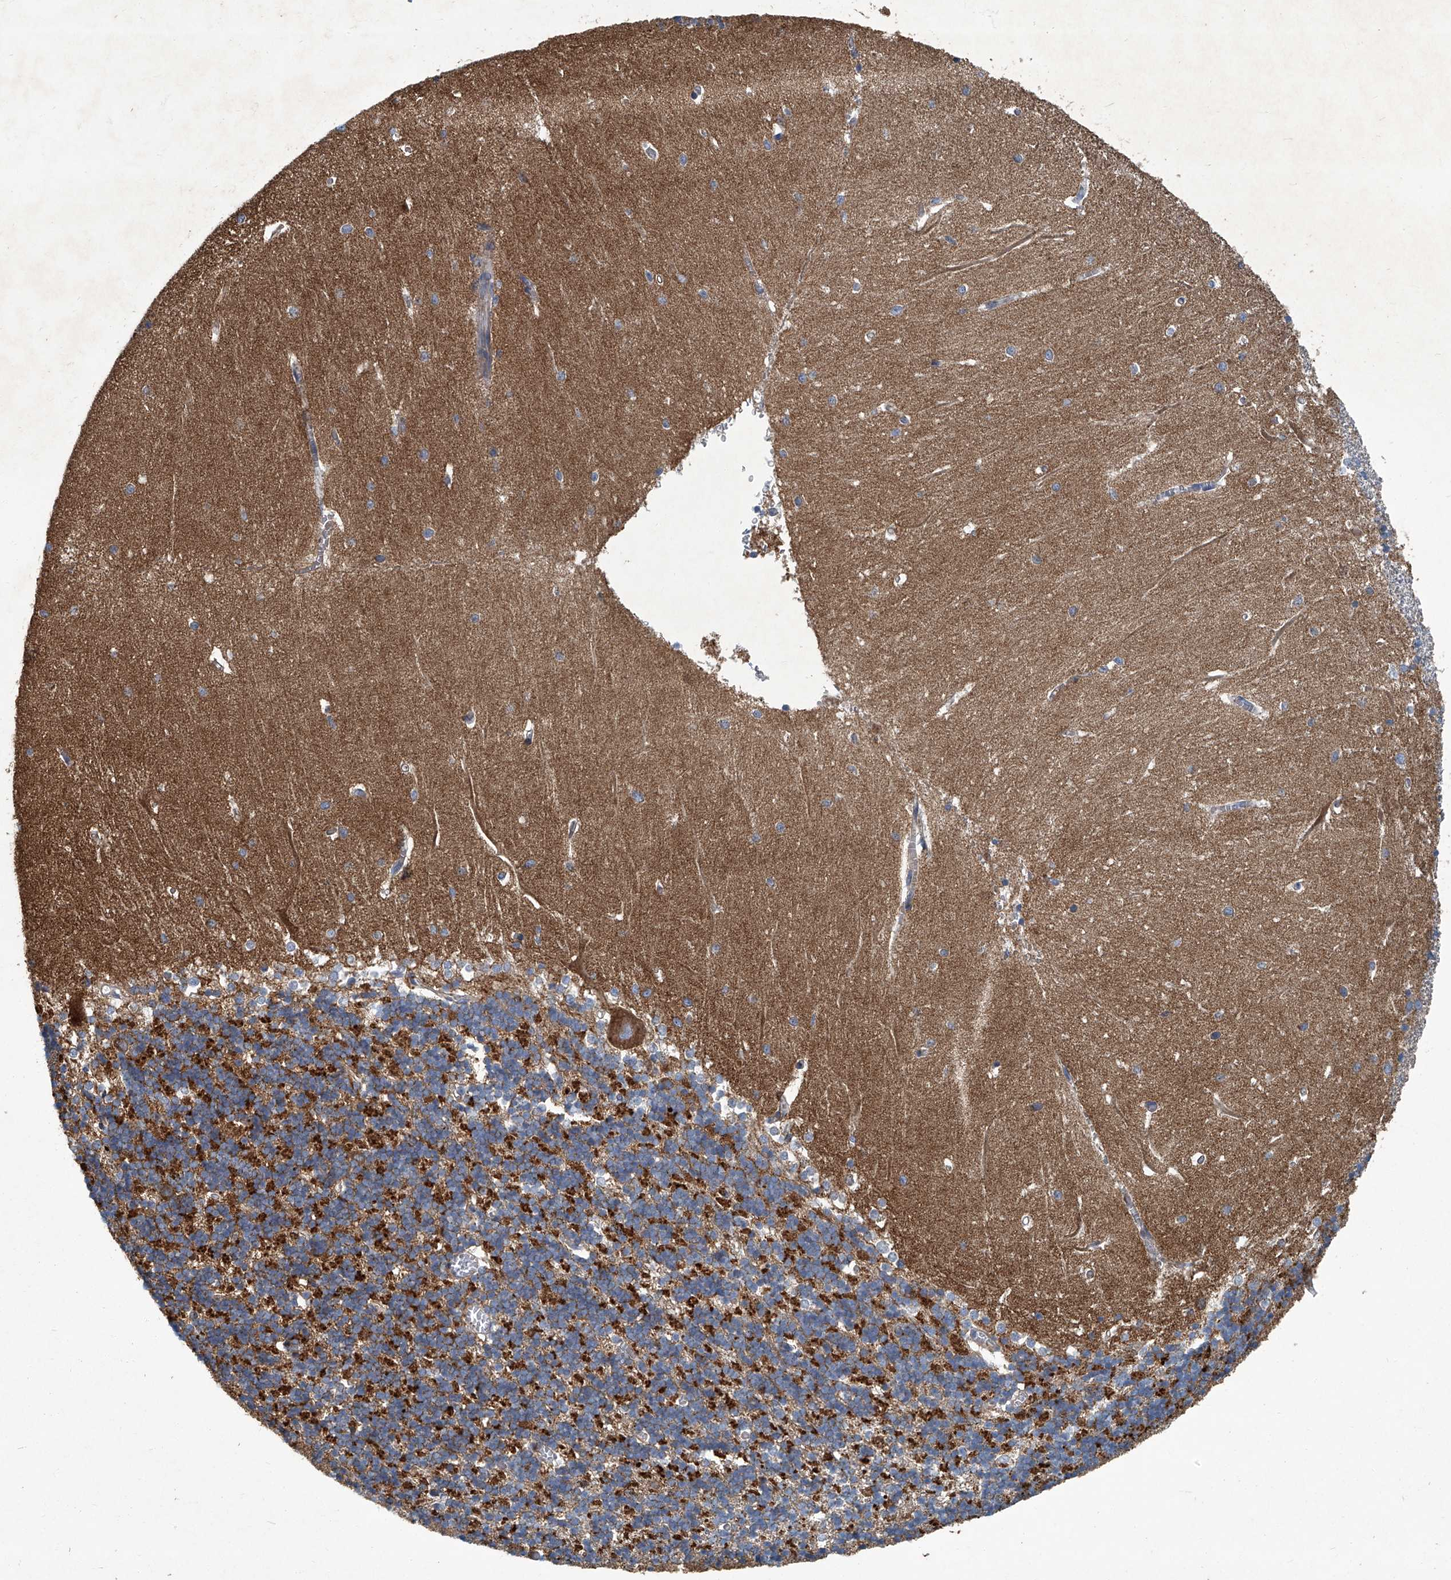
{"staining": {"intensity": "weak", "quantity": "<25%", "location": "cytoplasmic/membranous"}, "tissue": "cerebellum", "cell_type": "Cells in granular layer", "image_type": "normal", "snomed": [{"axis": "morphology", "description": "Normal tissue, NOS"}, {"axis": "topography", "description": "Cerebellum"}], "caption": "Image shows no protein positivity in cells in granular layer of unremarkable cerebellum. The staining is performed using DAB (3,3'-diaminobenzidine) brown chromogen with nuclei counter-stained in using hematoxylin.", "gene": "PIGH", "patient": {"sex": "male", "age": 37}}